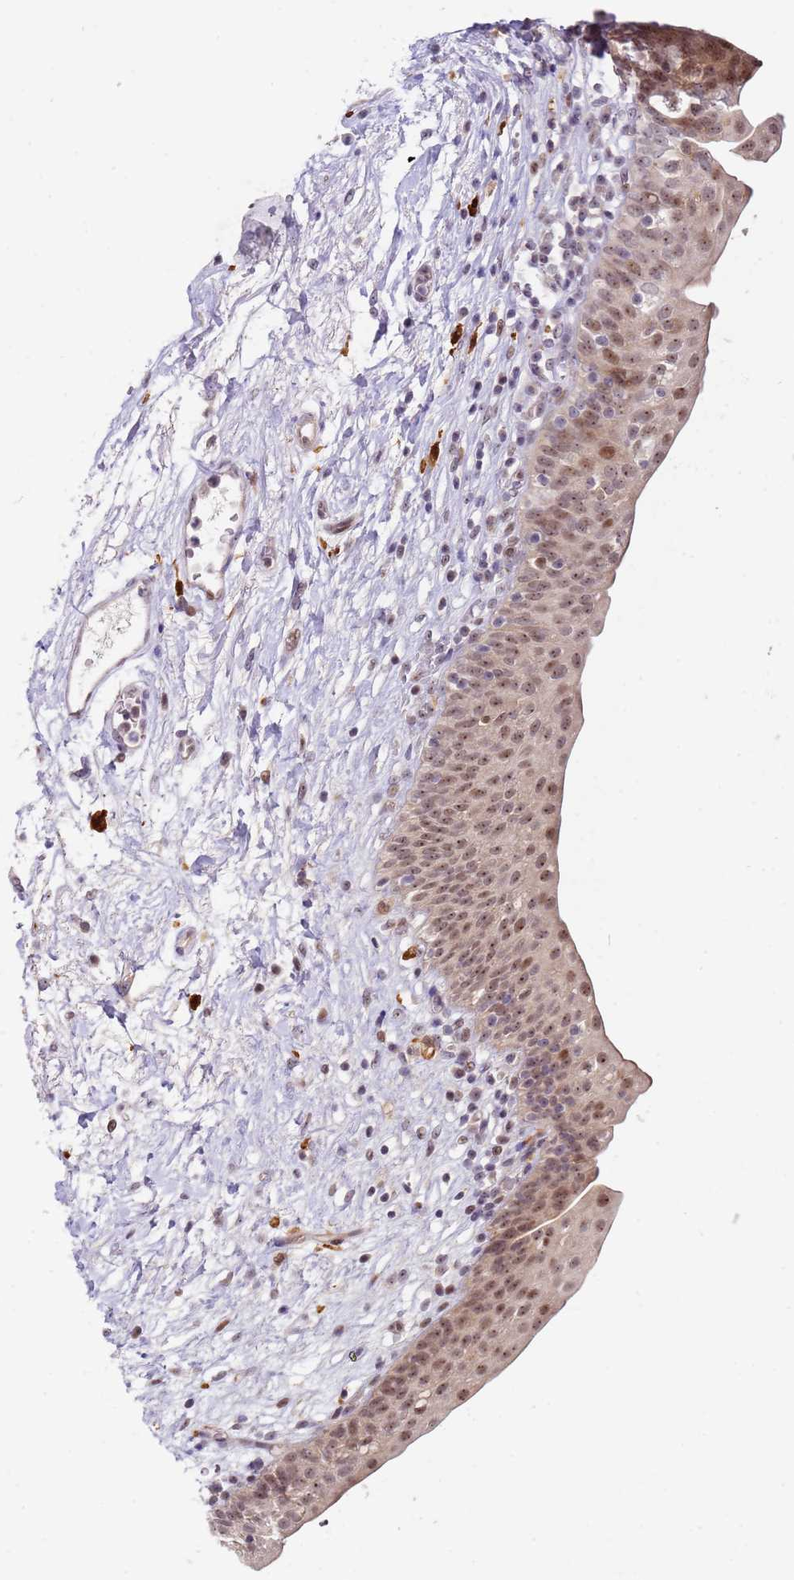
{"staining": {"intensity": "moderate", "quantity": ">75%", "location": "nuclear"}, "tissue": "urinary bladder", "cell_type": "Urothelial cells", "image_type": "normal", "snomed": [{"axis": "morphology", "description": "Normal tissue, NOS"}, {"axis": "topography", "description": "Urinary bladder"}], "caption": "Urothelial cells display medium levels of moderate nuclear positivity in approximately >75% of cells in unremarkable urinary bladder.", "gene": "LGALSL", "patient": {"sex": "male", "age": 83}}